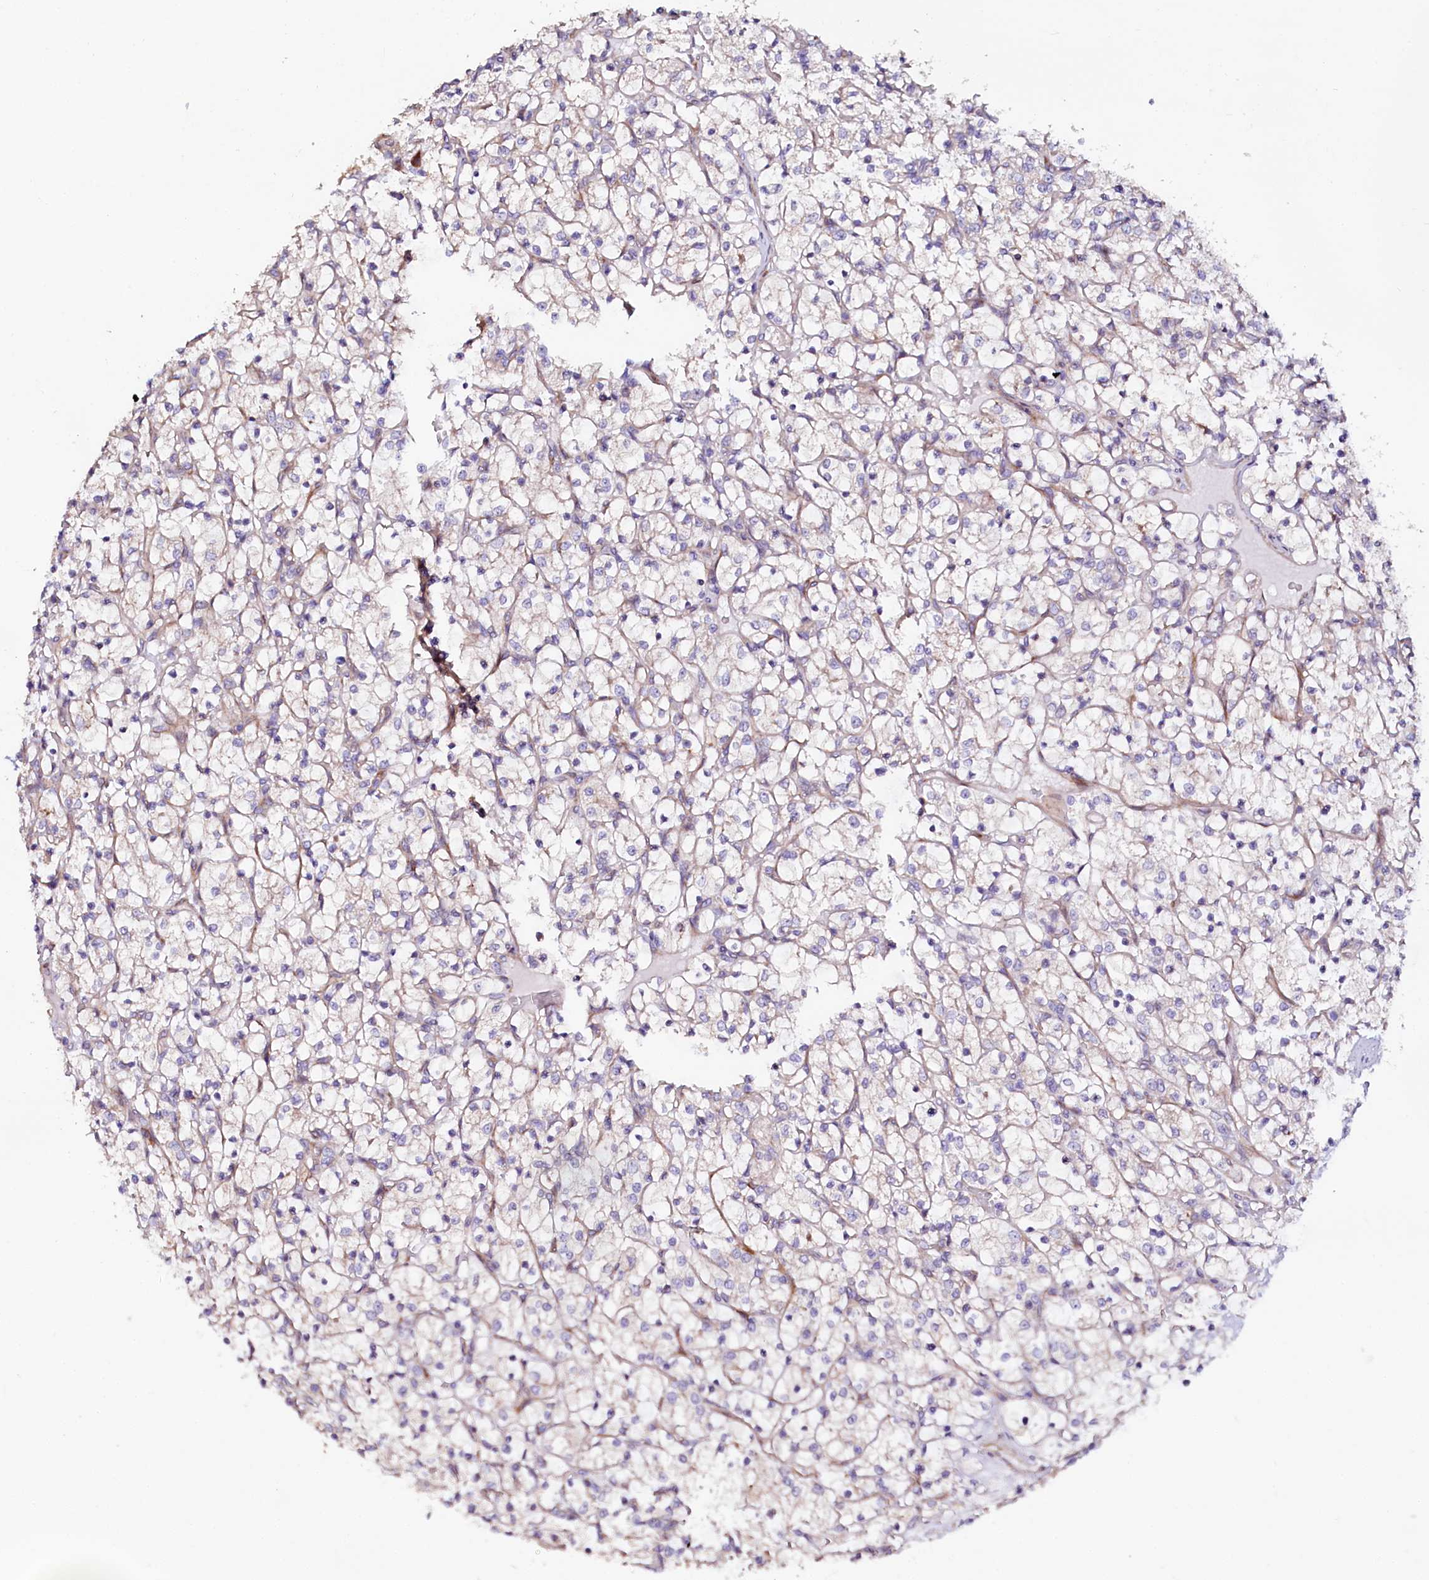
{"staining": {"intensity": "negative", "quantity": "none", "location": "none"}, "tissue": "renal cancer", "cell_type": "Tumor cells", "image_type": "cancer", "snomed": [{"axis": "morphology", "description": "Adenocarcinoma, NOS"}, {"axis": "topography", "description": "Kidney"}], "caption": "High magnification brightfield microscopy of renal cancer stained with DAB (3,3'-diaminobenzidine) (brown) and counterstained with hematoxylin (blue): tumor cells show no significant positivity.", "gene": "WNT8A", "patient": {"sex": "female", "age": 69}}